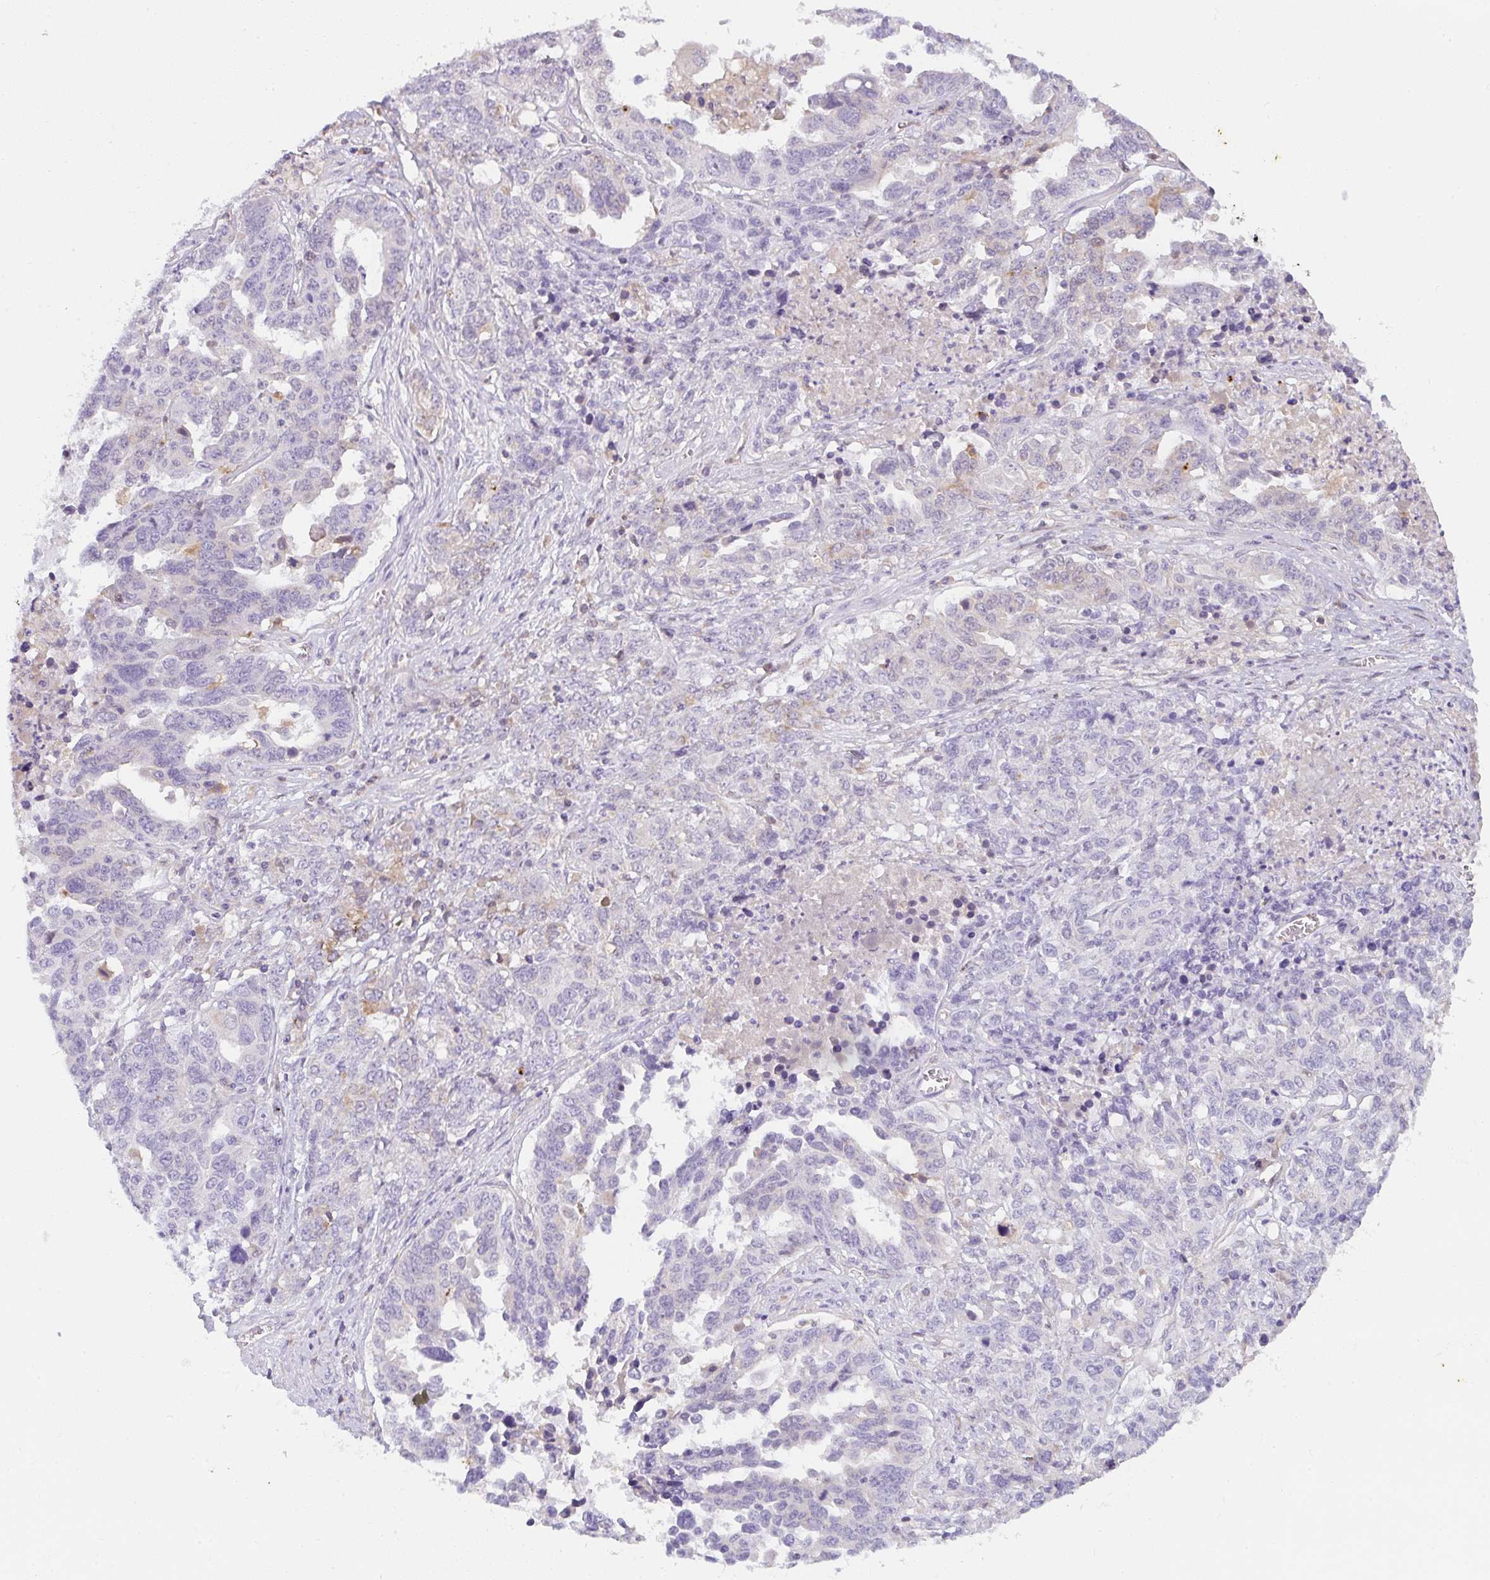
{"staining": {"intensity": "negative", "quantity": "none", "location": "none"}, "tissue": "ovarian cancer", "cell_type": "Tumor cells", "image_type": "cancer", "snomed": [{"axis": "morphology", "description": "Carcinoma, endometroid"}, {"axis": "topography", "description": "Ovary"}], "caption": "Human endometroid carcinoma (ovarian) stained for a protein using IHC demonstrates no staining in tumor cells.", "gene": "COX7B", "patient": {"sex": "female", "age": 62}}